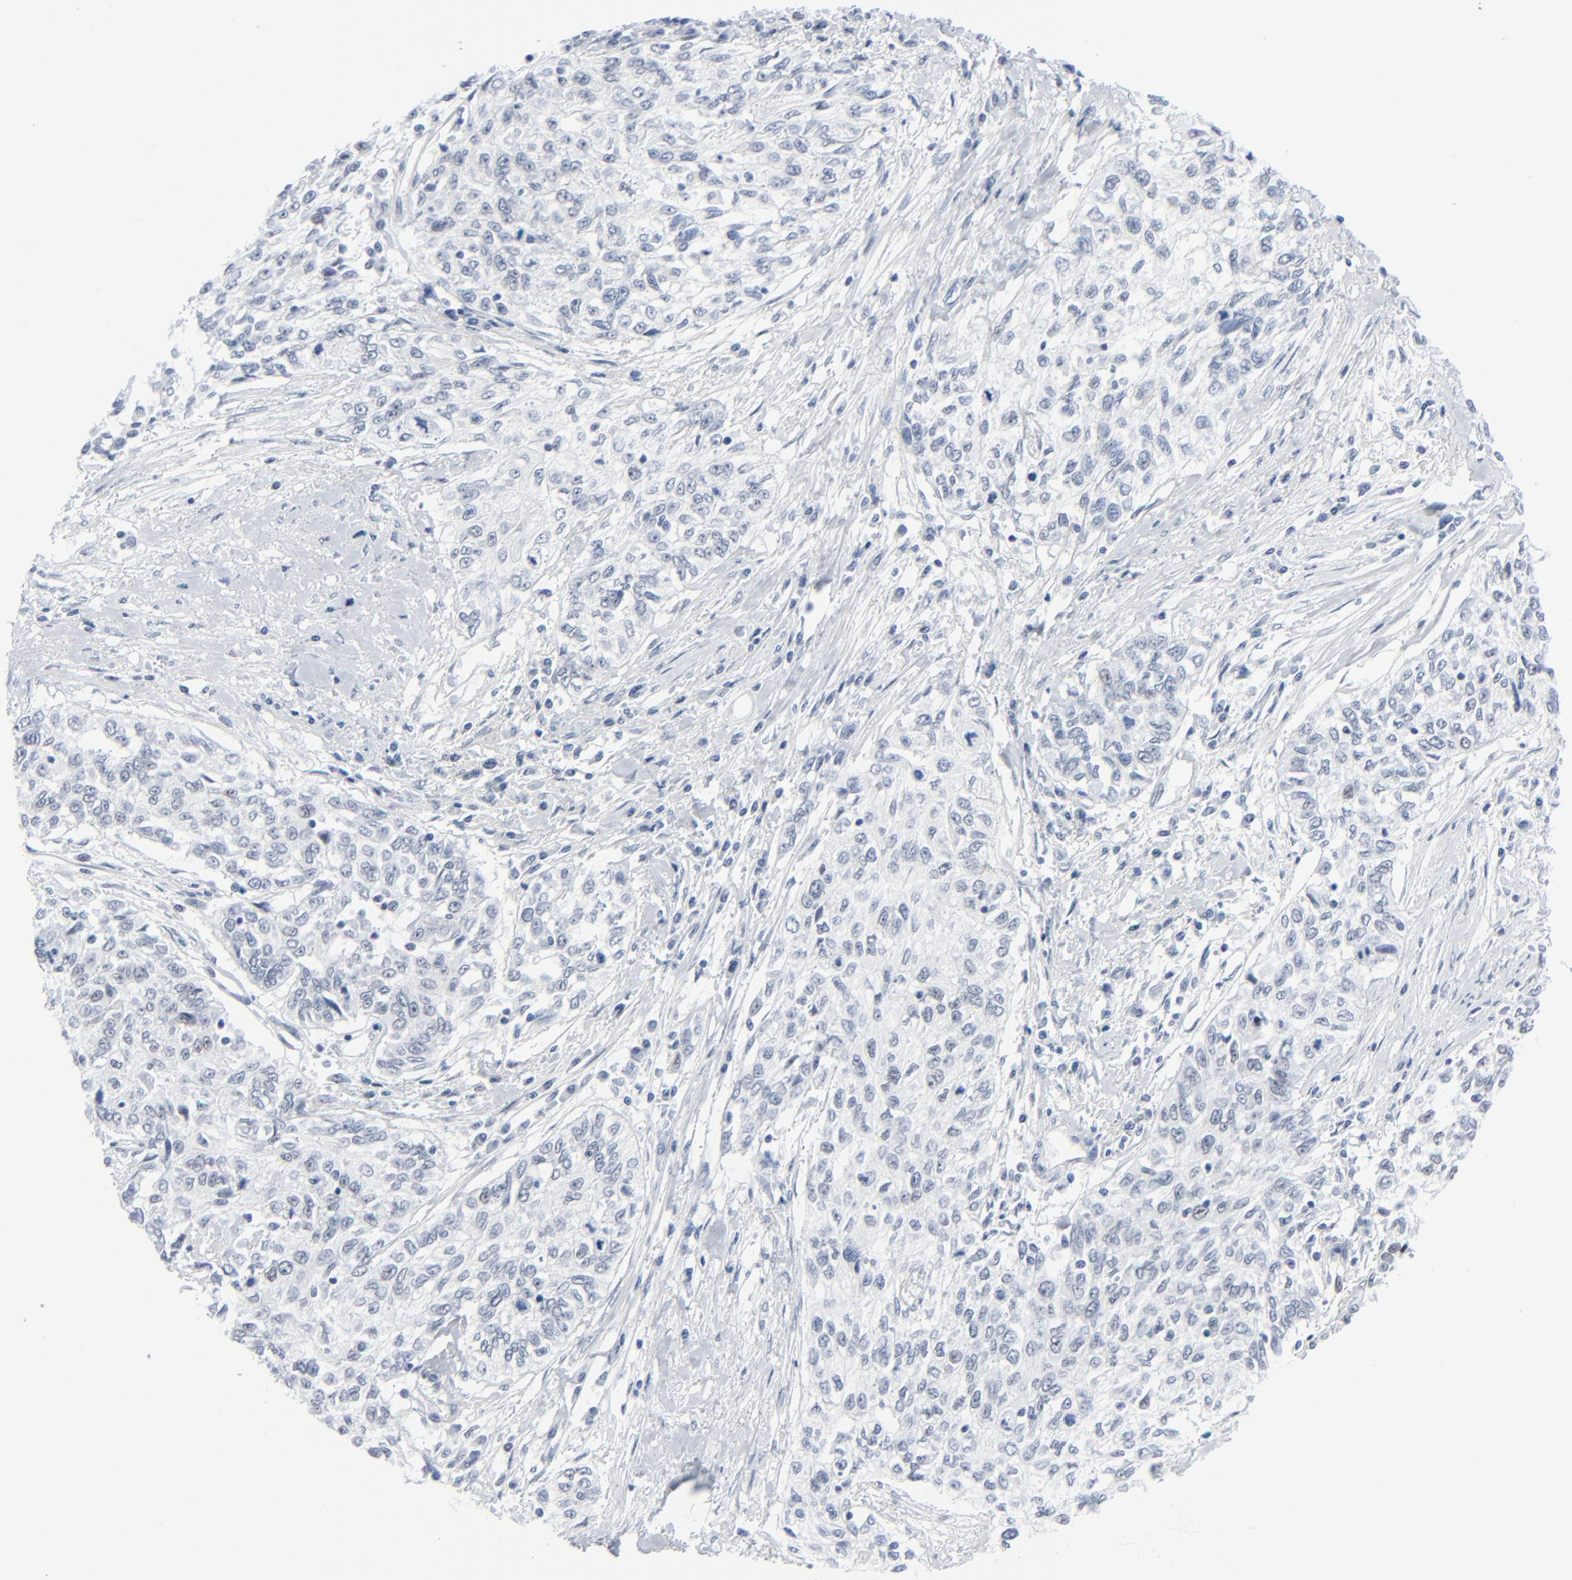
{"staining": {"intensity": "negative", "quantity": "none", "location": "none"}, "tissue": "cervical cancer", "cell_type": "Tumor cells", "image_type": "cancer", "snomed": [{"axis": "morphology", "description": "Squamous cell carcinoma, NOS"}, {"axis": "topography", "description": "Cervix"}], "caption": "Tumor cells are negative for brown protein staining in squamous cell carcinoma (cervical). Nuclei are stained in blue.", "gene": "SIRT1", "patient": {"sex": "female", "age": 57}}